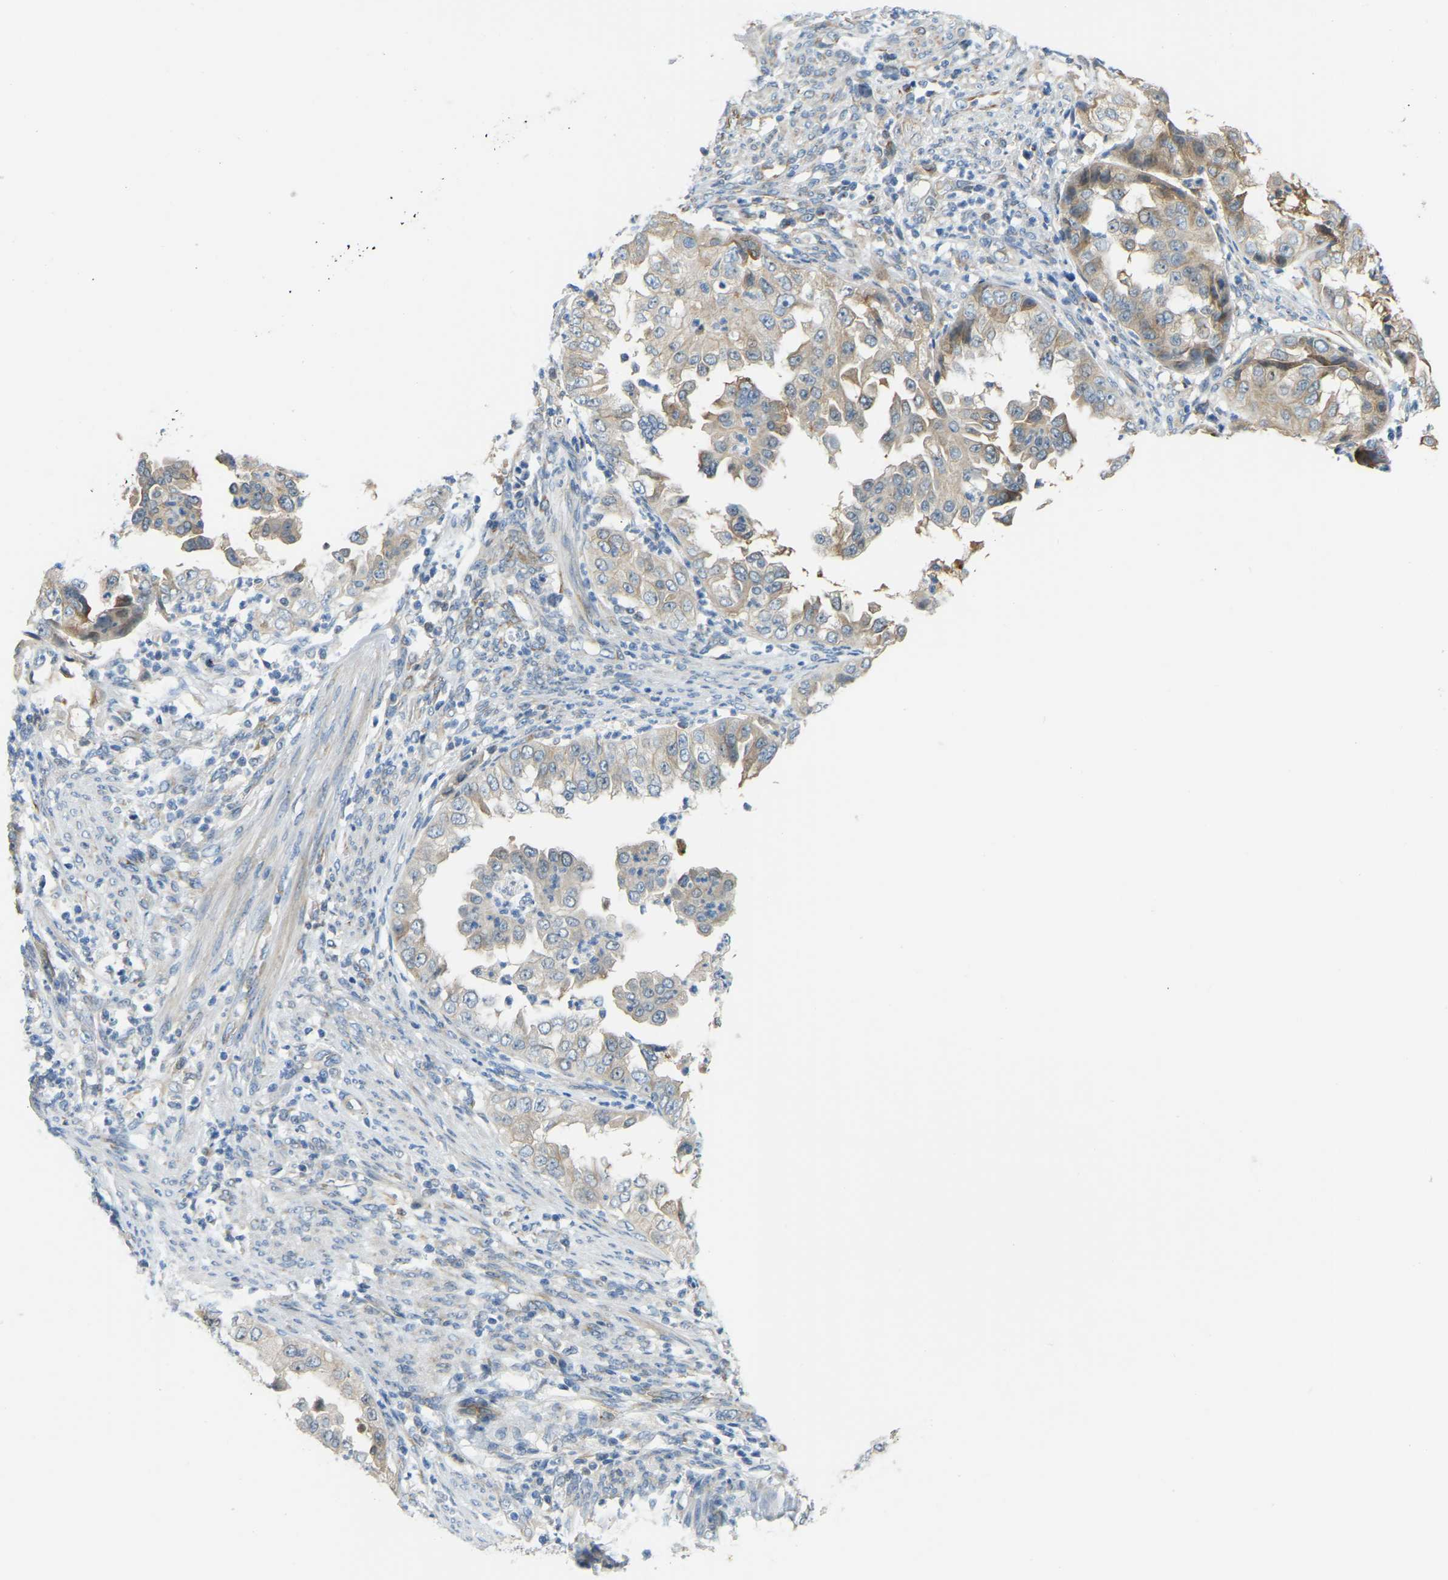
{"staining": {"intensity": "moderate", "quantity": "<25%", "location": "cytoplasmic/membranous"}, "tissue": "endometrial cancer", "cell_type": "Tumor cells", "image_type": "cancer", "snomed": [{"axis": "morphology", "description": "Adenocarcinoma, NOS"}, {"axis": "topography", "description": "Endometrium"}], "caption": "High-power microscopy captured an immunohistochemistry (IHC) image of adenocarcinoma (endometrial), revealing moderate cytoplasmic/membranous positivity in approximately <25% of tumor cells. The staining is performed using DAB (3,3'-diaminobenzidine) brown chromogen to label protein expression. The nuclei are counter-stained blue using hematoxylin.", "gene": "NME8", "patient": {"sex": "female", "age": 85}}